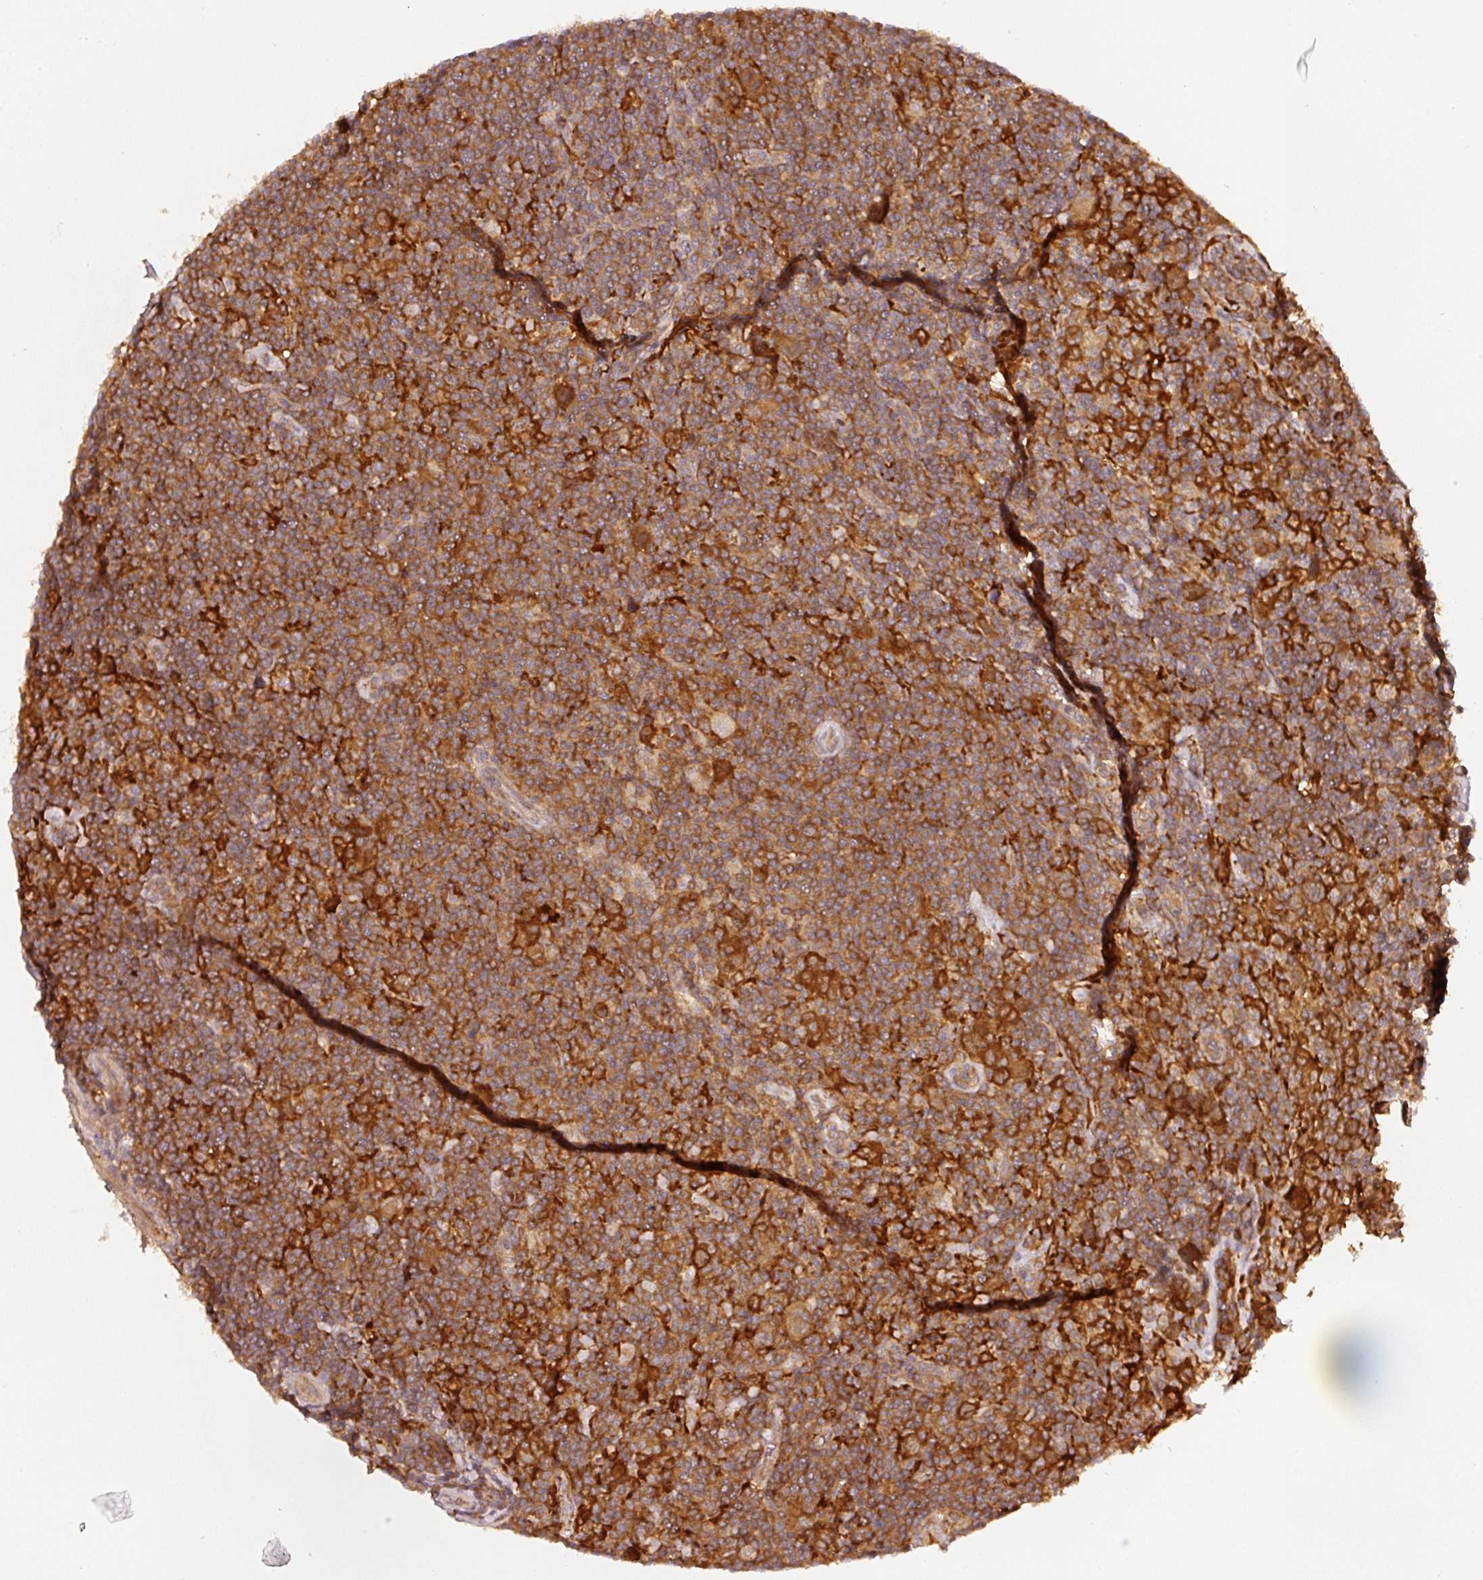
{"staining": {"intensity": "strong", "quantity": ">75%", "location": "cytoplasmic/membranous"}, "tissue": "lymphoma", "cell_type": "Tumor cells", "image_type": "cancer", "snomed": [{"axis": "morphology", "description": "Hodgkin's disease, NOS"}, {"axis": "topography", "description": "Lymph node"}], "caption": "This image demonstrates IHC staining of Hodgkin's disease, with high strong cytoplasmic/membranous positivity in about >75% of tumor cells.", "gene": "ASMTL", "patient": {"sex": "female", "age": 18}}